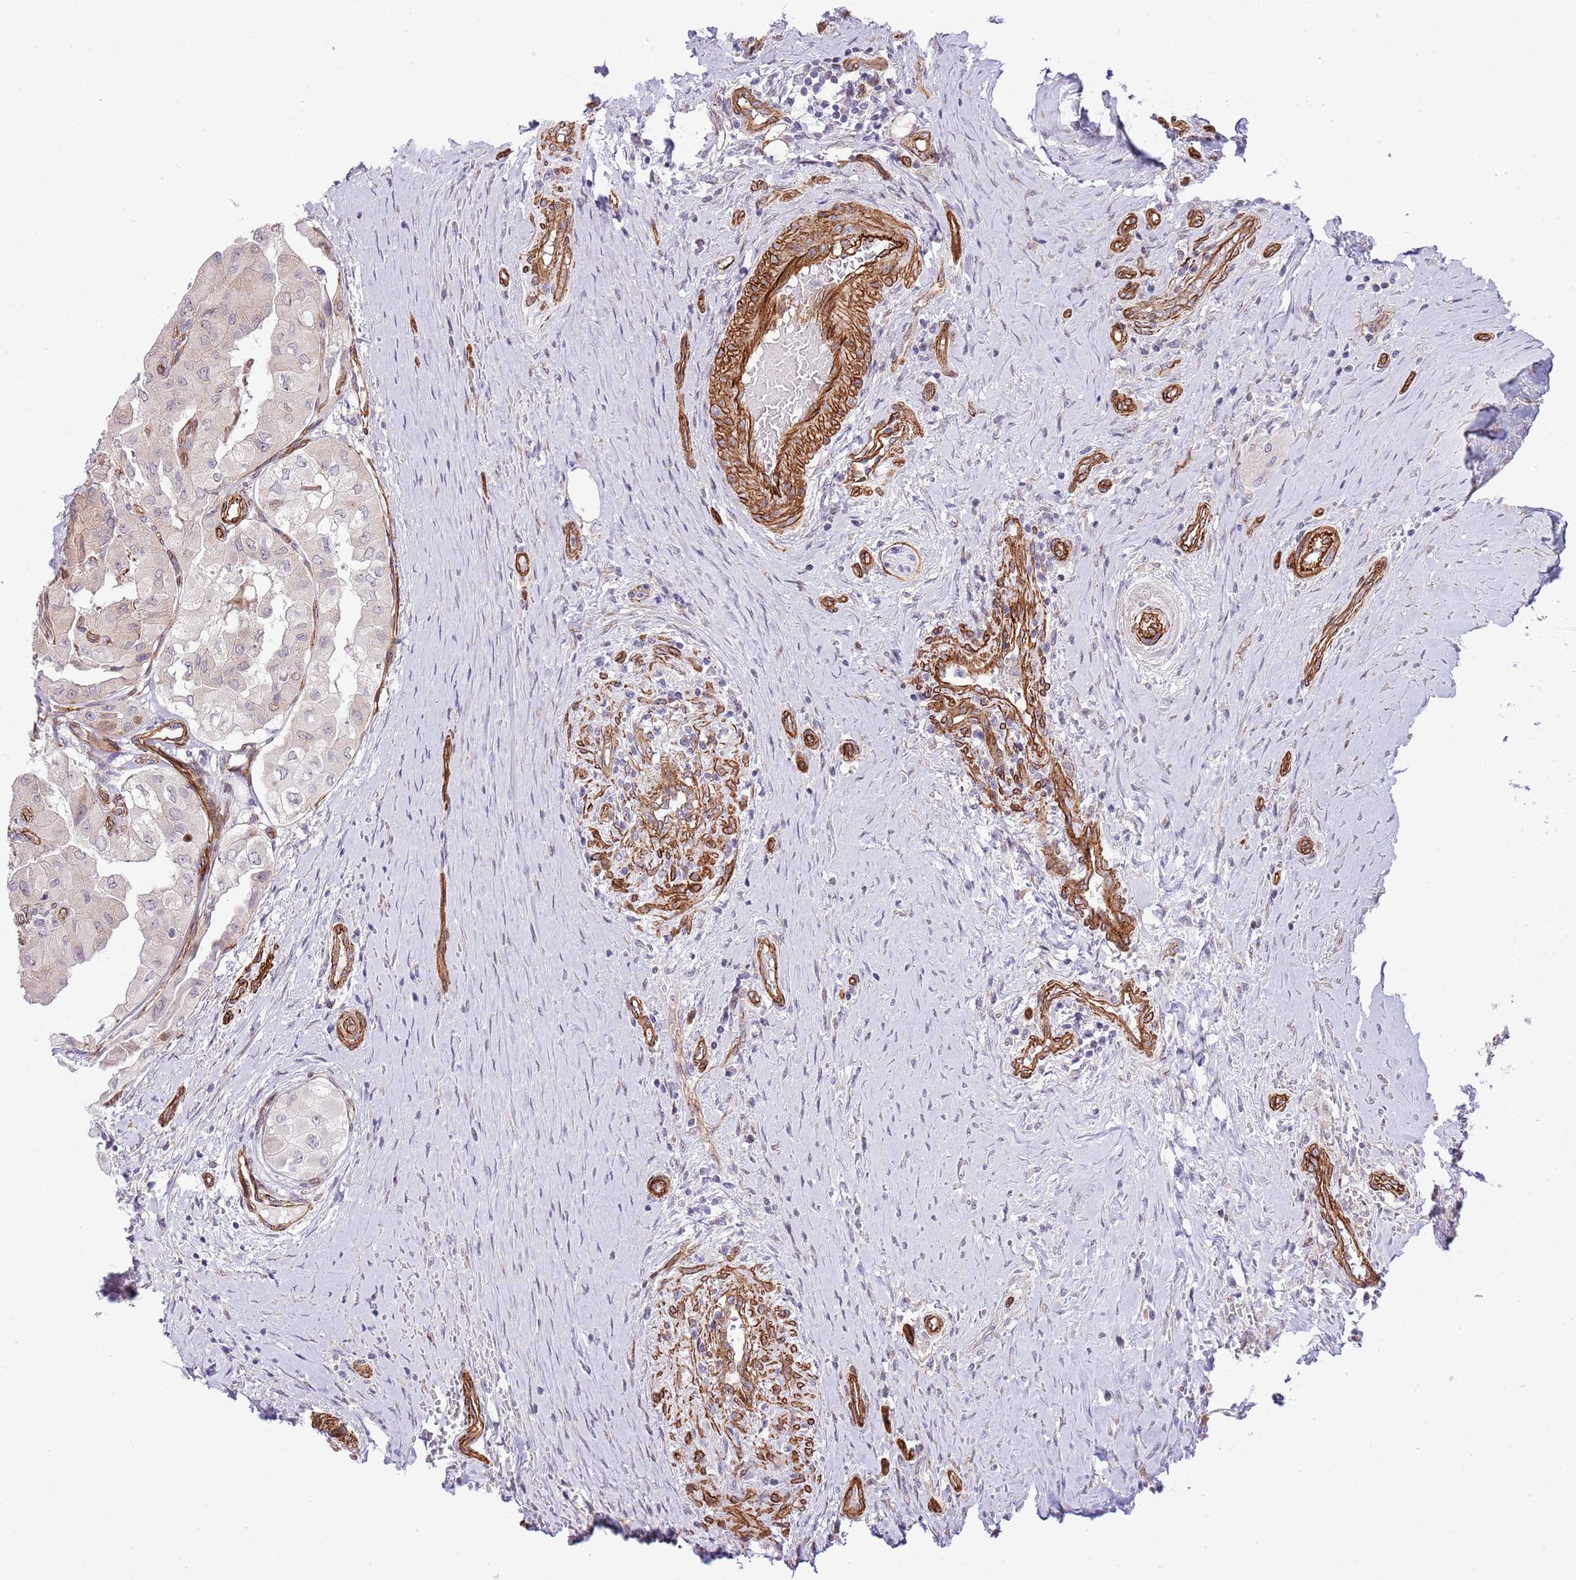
{"staining": {"intensity": "weak", "quantity": "<25%", "location": "cytoplasmic/membranous"}, "tissue": "thyroid cancer", "cell_type": "Tumor cells", "image_type": "cancer", "snomed": [{"axis": "morphology", "description": "Papillary adenocarcinoma, NOS"}, {"axis": "topography", "description": "Thyroid gland"}], "caption": "DAB (3,3'-diaminobenzidine) immunohistochemical staining of human thyroid papillary adenocarcinoma reveals no significant staining in tumor cells. Nuclei are stained in blue.", "gene": "NEK3", "patient": {"sex": "female", "age": 59}}